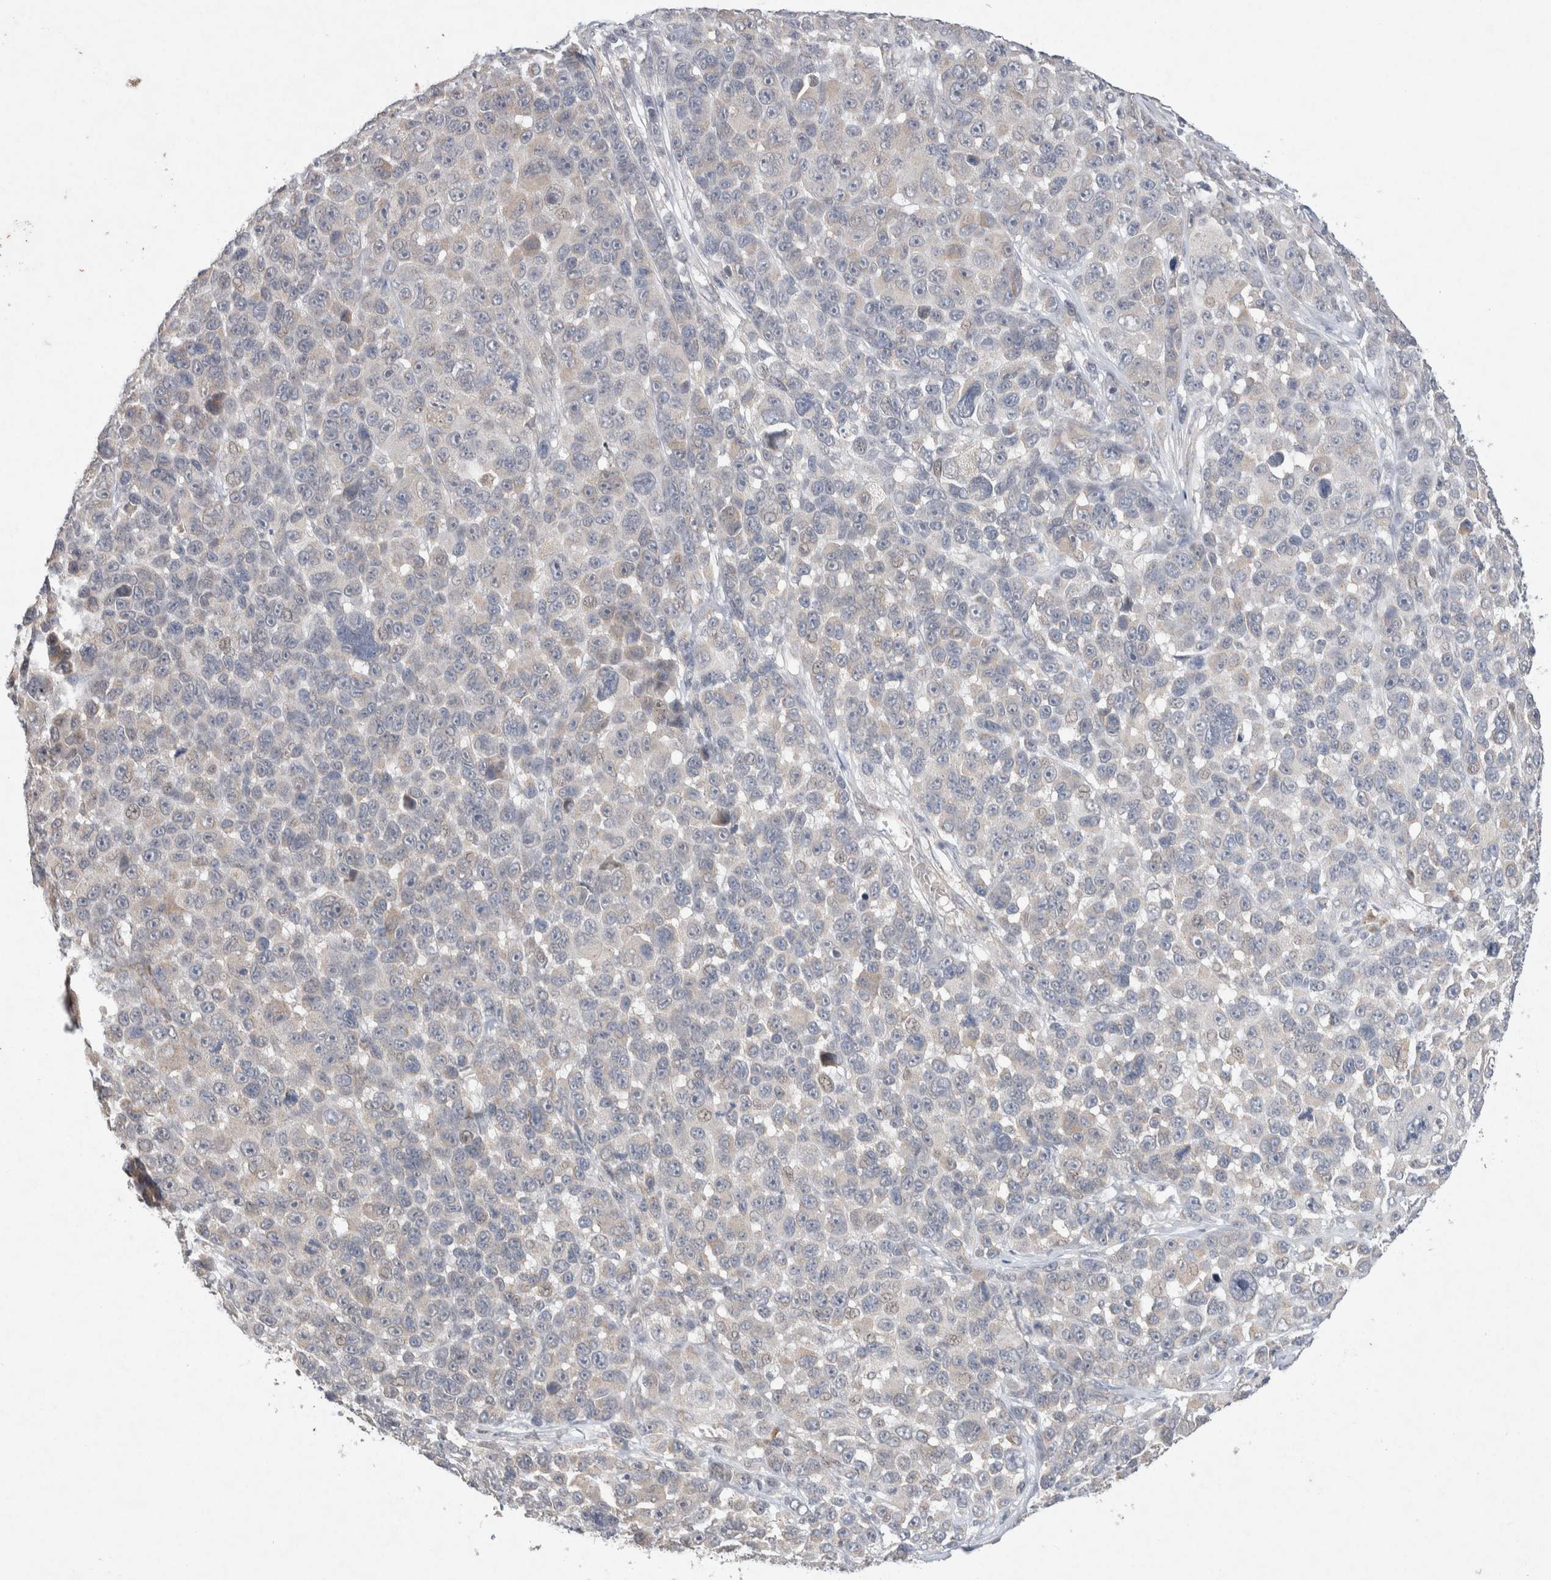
{"staining": {"intensity": "negative", "quantity": "none", "location": "none"}, "tissue": "melanoma", "cell_type": "Tumor cells", "image_type": "cancer", "snomed": [{"axis": "morphology", "description": "Malignant melanoma, NOS"}, {"axis": "topography", "description": "Skin"}], "caption": "Human melanoma stained for a protein using immunohistochemistry (IHC) reveals no expression in tumor cells.", "gene": "CMTM4", "patient": {"sex": "male", "age": 53}}